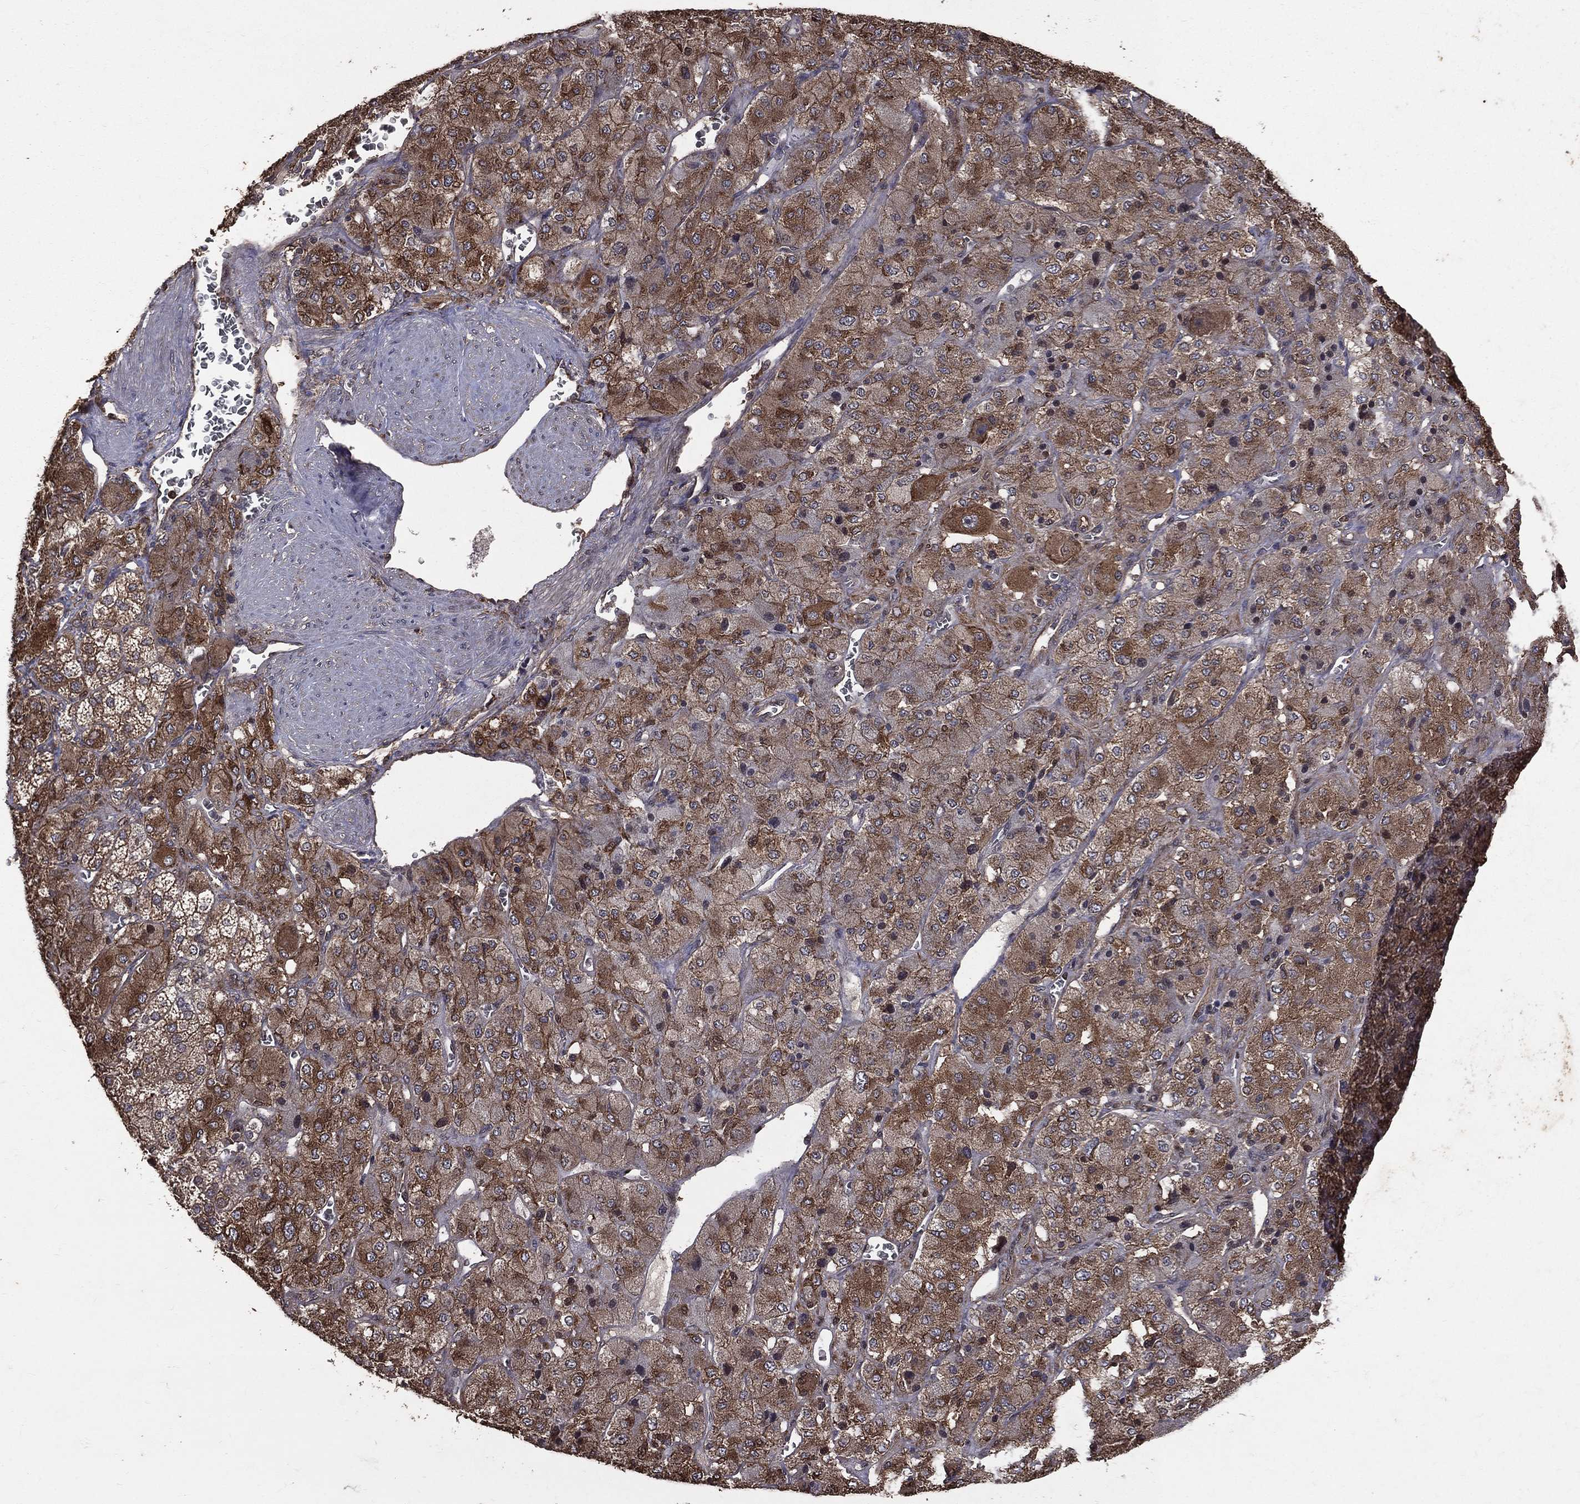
{"staining": {"intensity": "moderate", "quantity": ">75%", "location": "cytoplasmic/membranous"}, "tissue": "adrenal gland", "cell_type": "Glandular cells", "image_type": "normal", "snomed": [{"axis": "morphology", "description": "Normal tissue, NOS"}, {"axis": "topography", "description": "Adrenal gland"}], "caption": "Immunohistochemical staining of normal adrenal gland exhibits medium levels of moderate cytoplasmic/membranous positivity in about >75% of glandular cells.", "gene": "DPYSL2", "patient": {"sex": "female", "age": 60}}